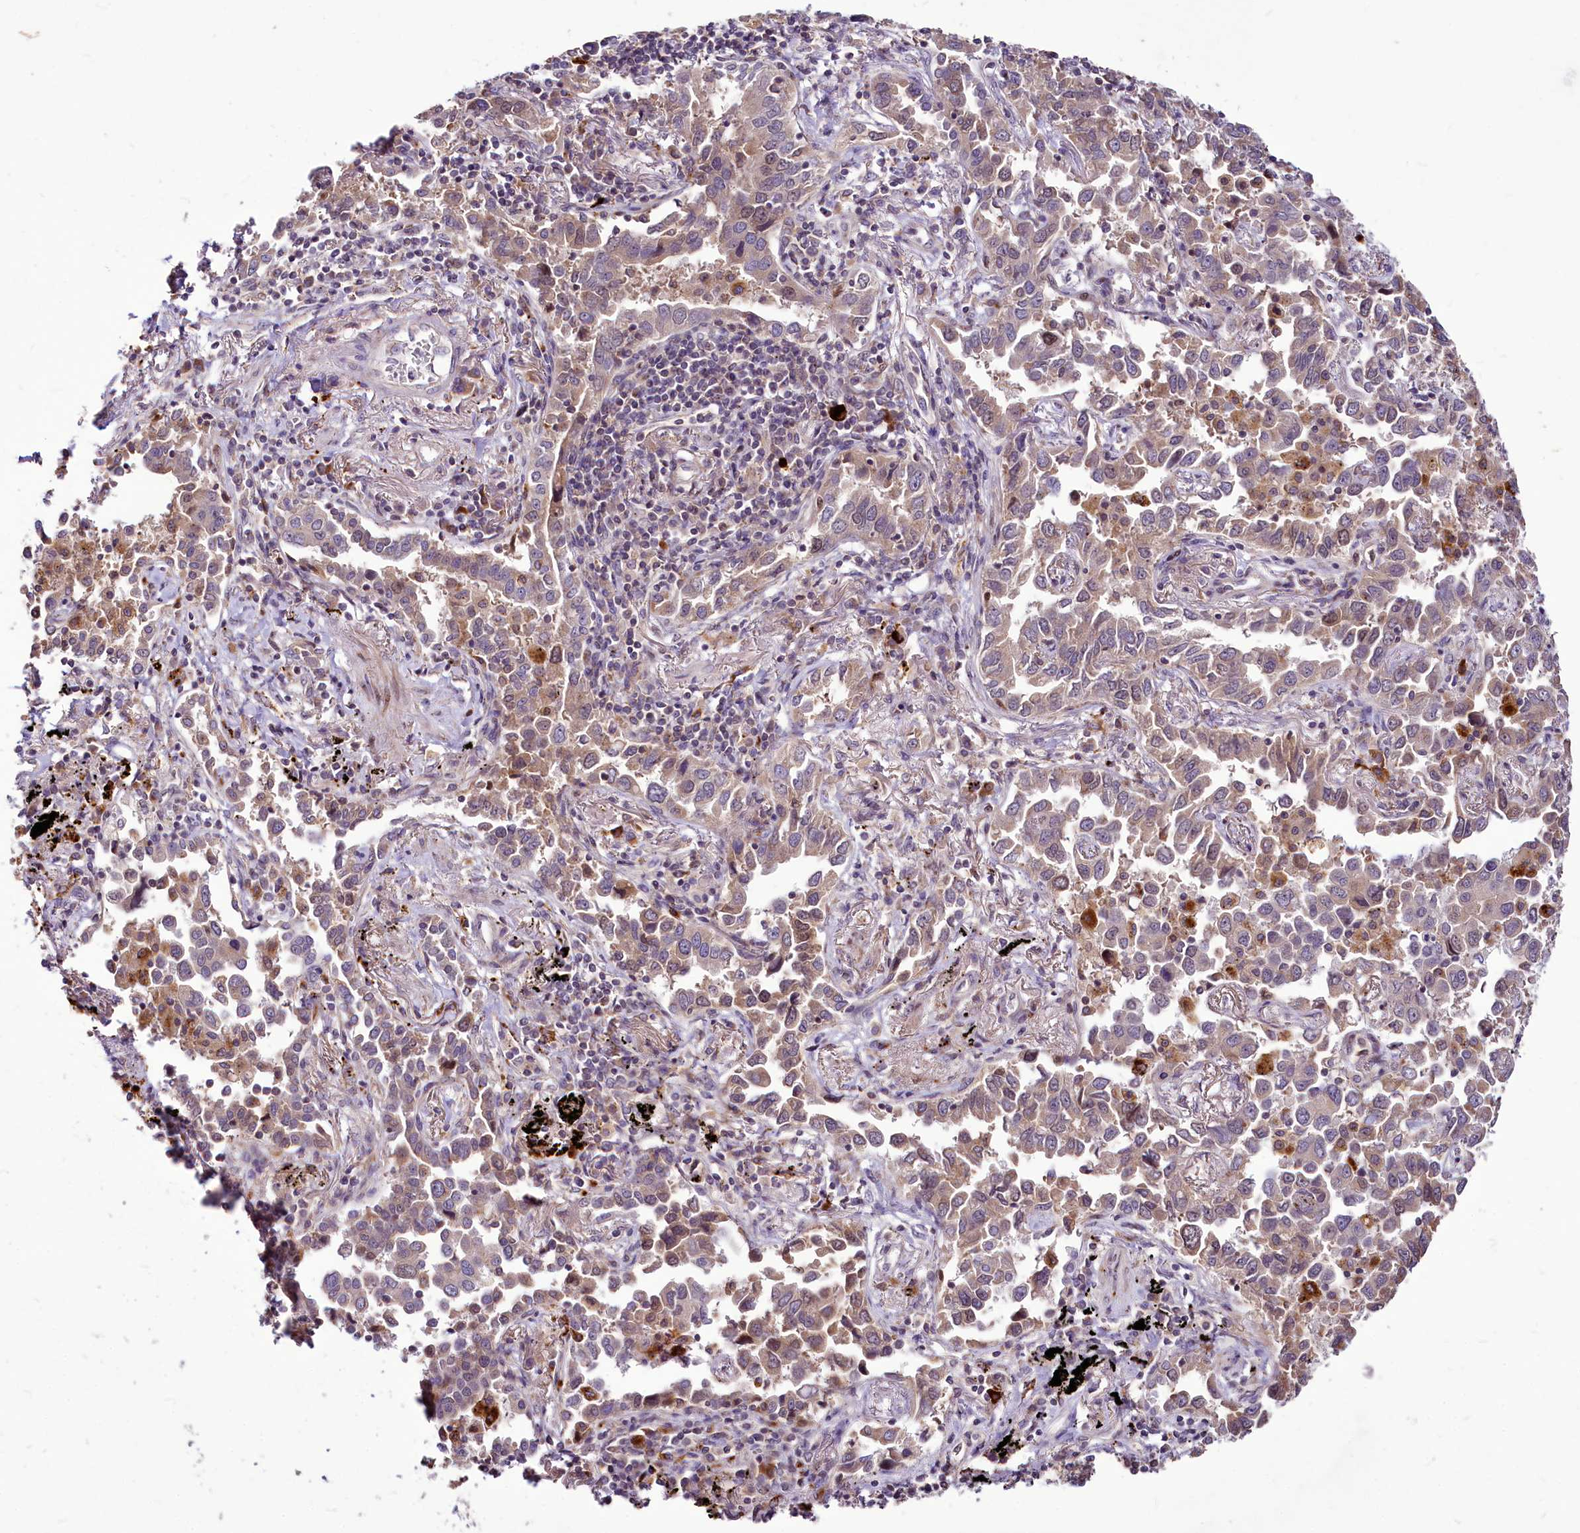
{"staining": {"intensity": "moderate", "quantity": "<25%", "location": "cytoplasmic/membranous"}, "tissue": "lung cancer", "cell_type": "Tumor cells", "image_type": "cancer", "snomed": [{"axis": "morphology", "description": "Adenocarcinoma, NOS"}, {"axis": "topography", "description": "Lung"}], "caption": "DAB (3,3'-diaminobenzidine) immunohistochemical staining of human lung cancer shows moderate cytoplasmic/membranous protein expression in approximately <25% of tumor cells.", "gene": "C11orf86", "patient": {"sex": "male", "age": 67}}